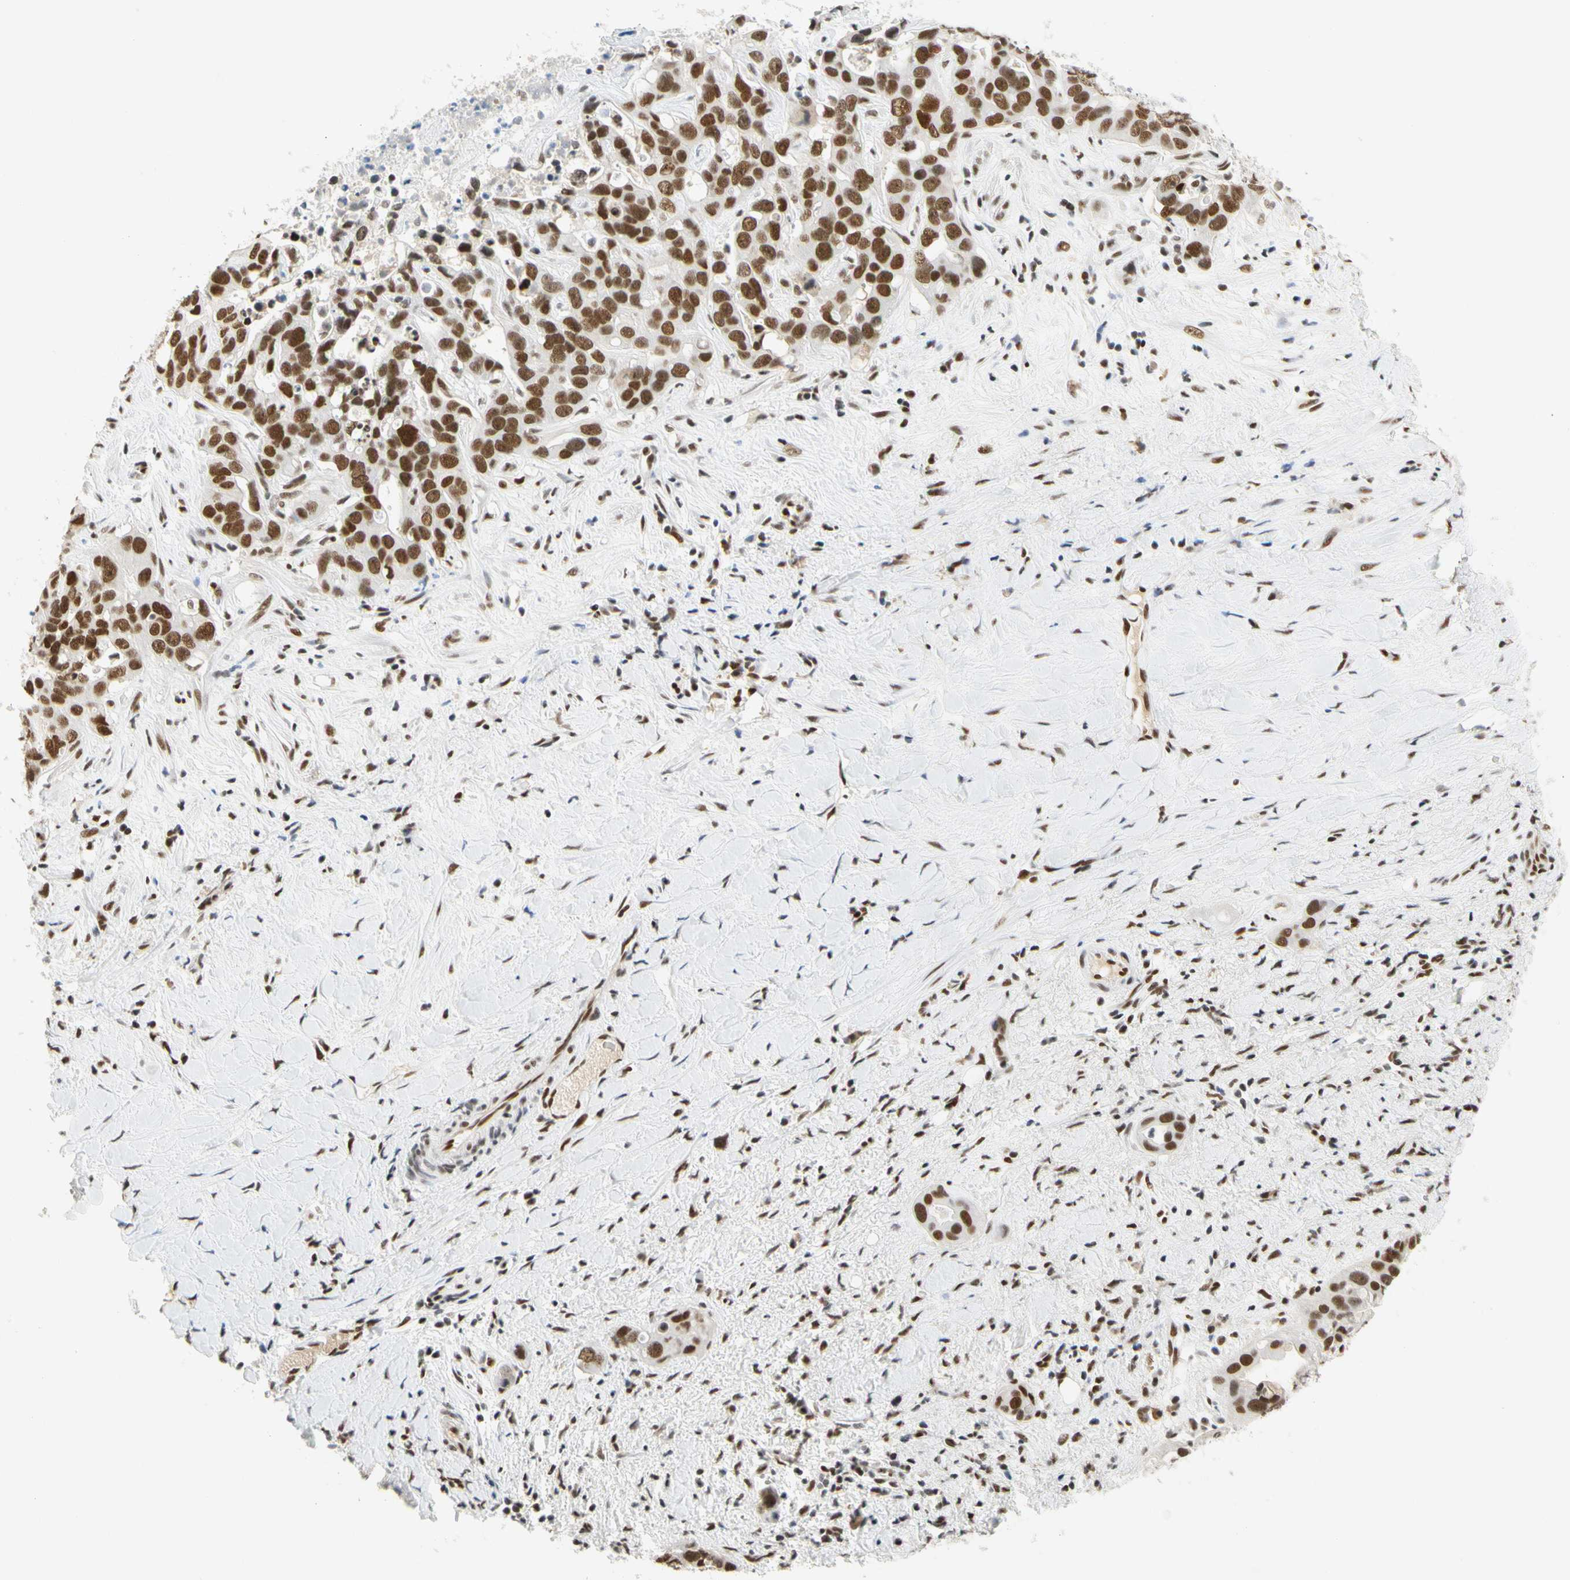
{"staining": {"intensity": "strong", "quantity": ">75%", "location": "nuclear"}, "tissue": "liver cancer", "cell_type": "Tumor cells", "image_type": "cancer", "snomed": [{"axis": "morphology", "description": "Cholangiocarcinoma"}, {"axis": "topography", "description": "Liver"}], "caption": "Brown immunohistochemical staining in liver cancer reveals strong nuclear positivity in about >75% of tumor cells.", "gene": "ZSCAN16", "patient": {"sex": "female", "age": 65}}